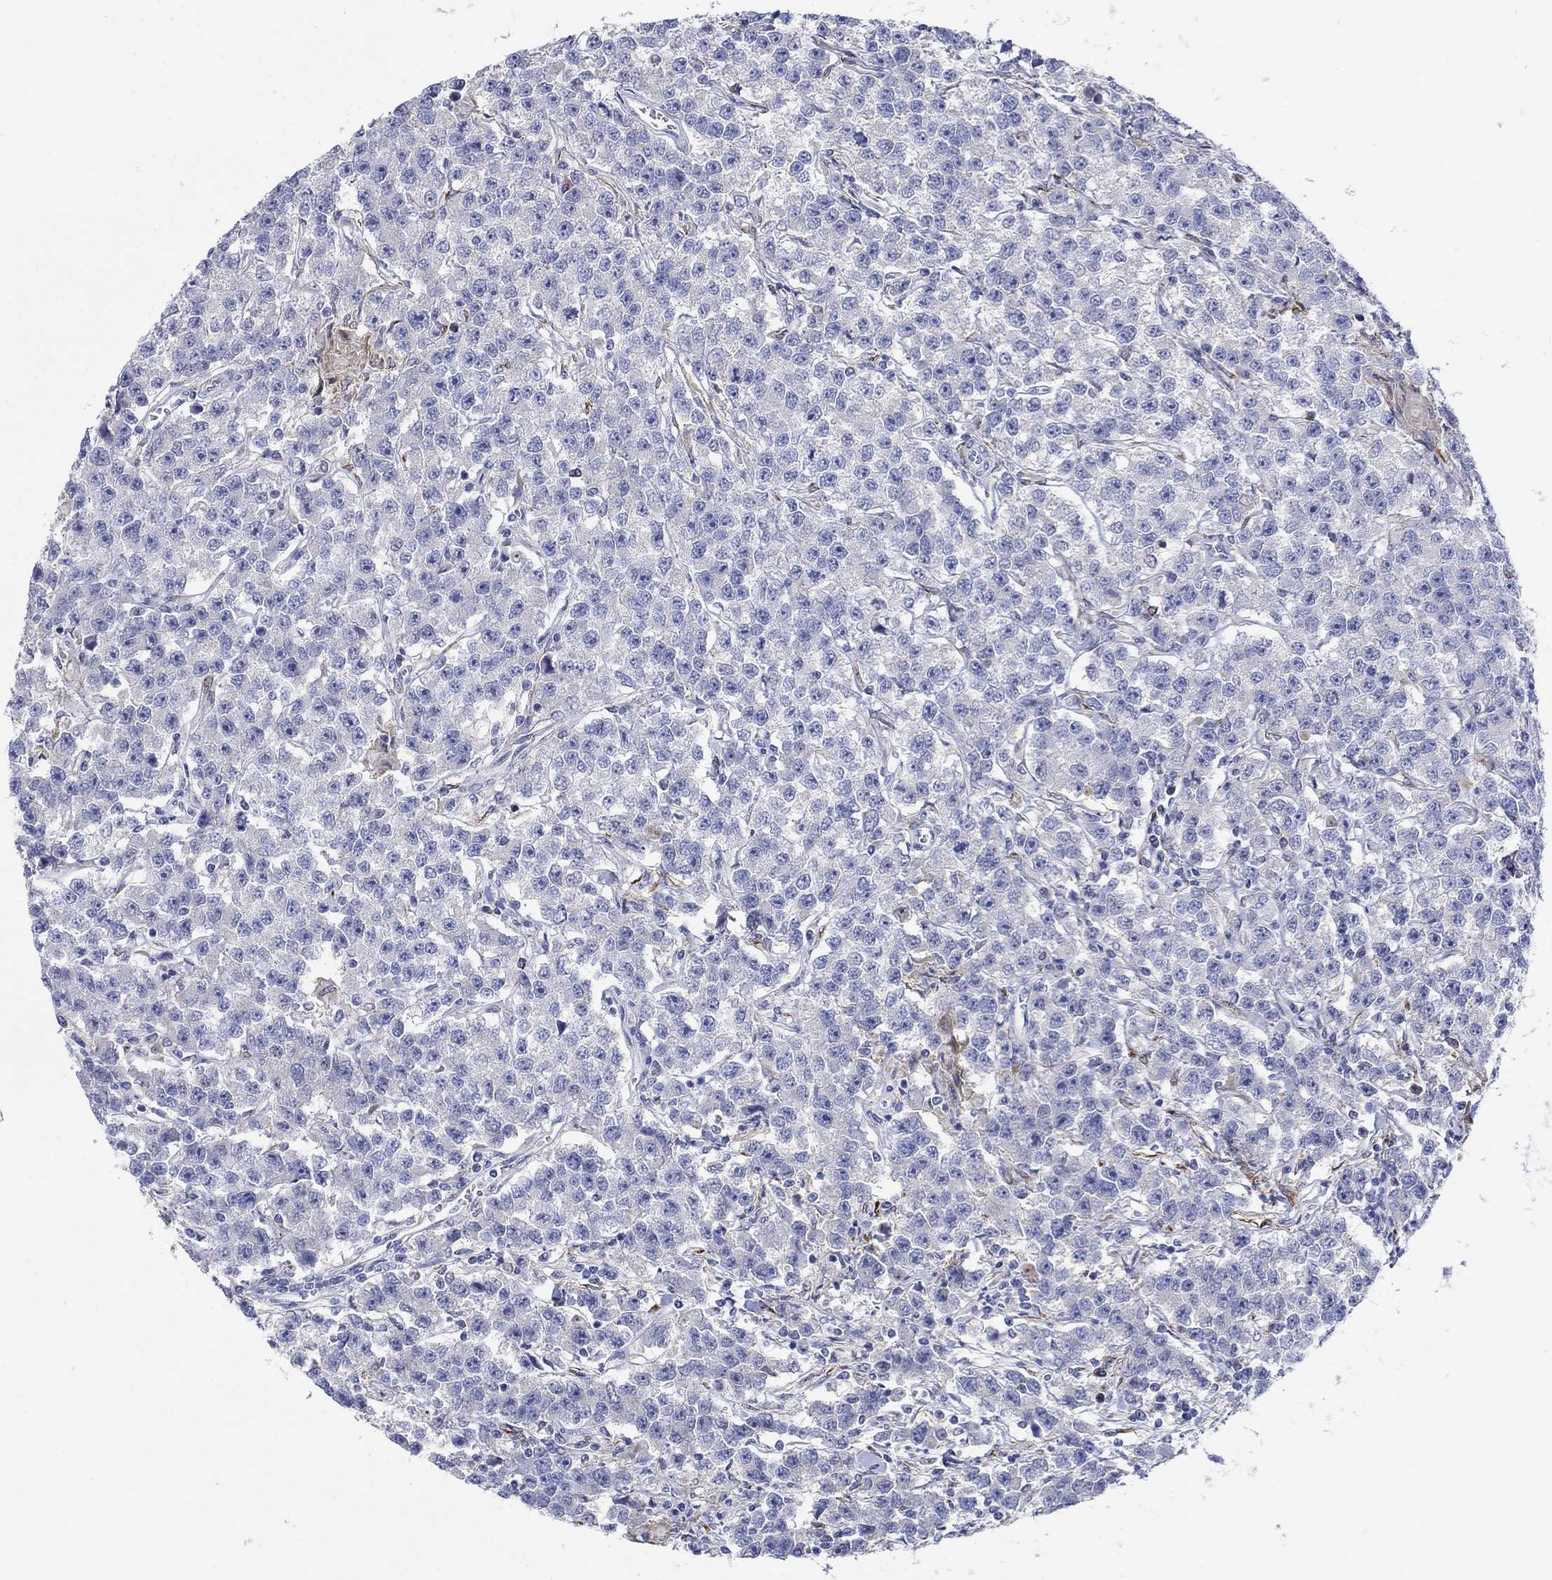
{"staining": {"intensity": "negative", "quantity": "none", "location": "none"}, "tissue": "testis cancer", "cell_type": "Tumor cells", "image_type": "cancer", "snomed": [{"axis": "morphology", "description": "Seminoma, NOS"}, {"axis": "topography", "description": "Testis"}], "caption": "Immunohistochemistry histopathology image of neoplastic tissue: human testis cancer (seminoma) stained with DAB (3,3'-diaminobenzidine) exhibits no significant protein positivity in tumor cells.", "gene": "REEP2", "patient": {"sex": "male", "age": 59}}